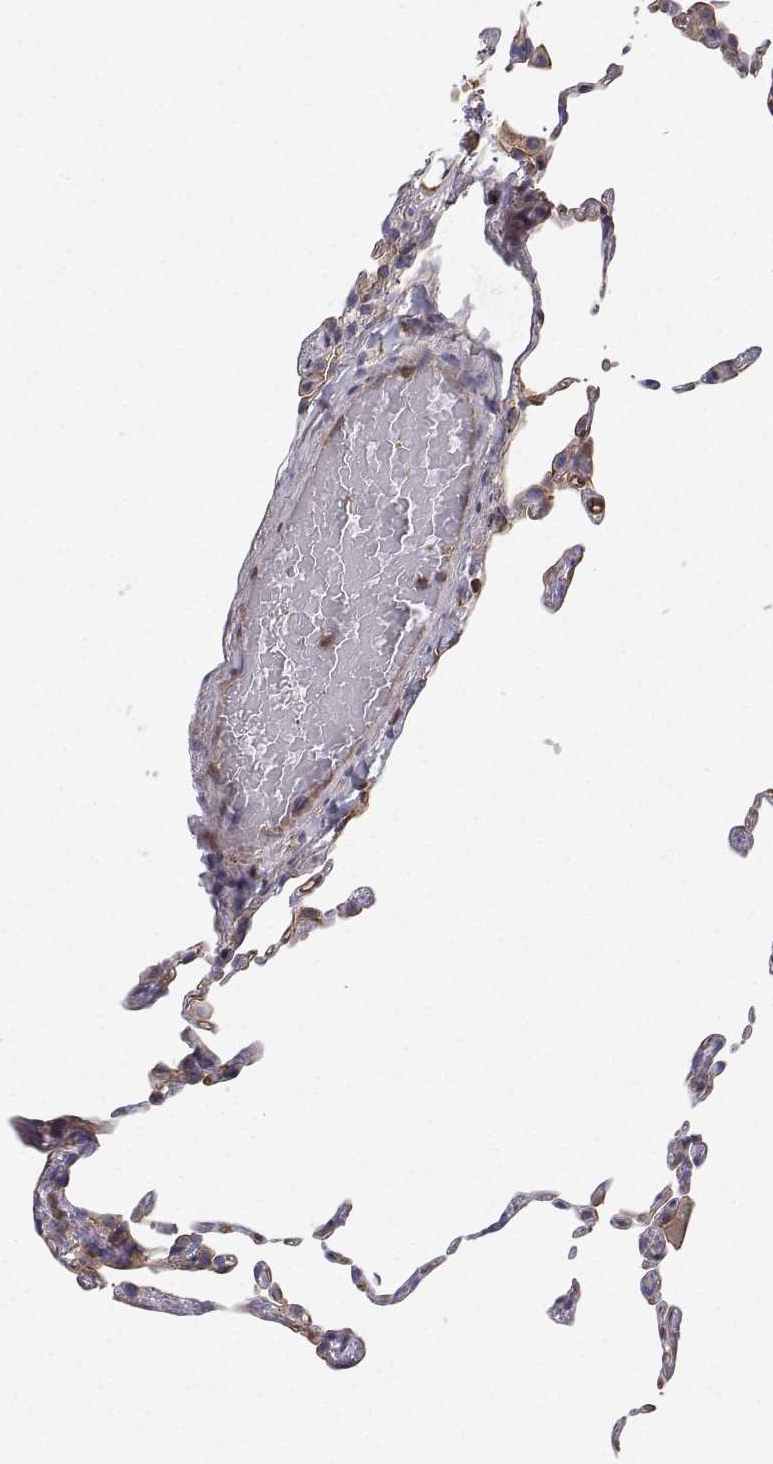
{"staining": {"intensity": "weak", "quantity": "<25%", "location": "cytoplasmic/membranous"}, "tissue": "lung", "cell_type": "Alveolar cells", "image_type": "normal", "snomed": [{"axis": "morphology", "description": "Normal tissue, NOS"}, {"axis": "topography", "description": "Lung"}], "caption": "DAB immunohistochemical staining of benign lung demonstrates no significant positivity in alveolar cells.", "gene": "MYH9", "patient": {"sex": "female", "age": 57}}